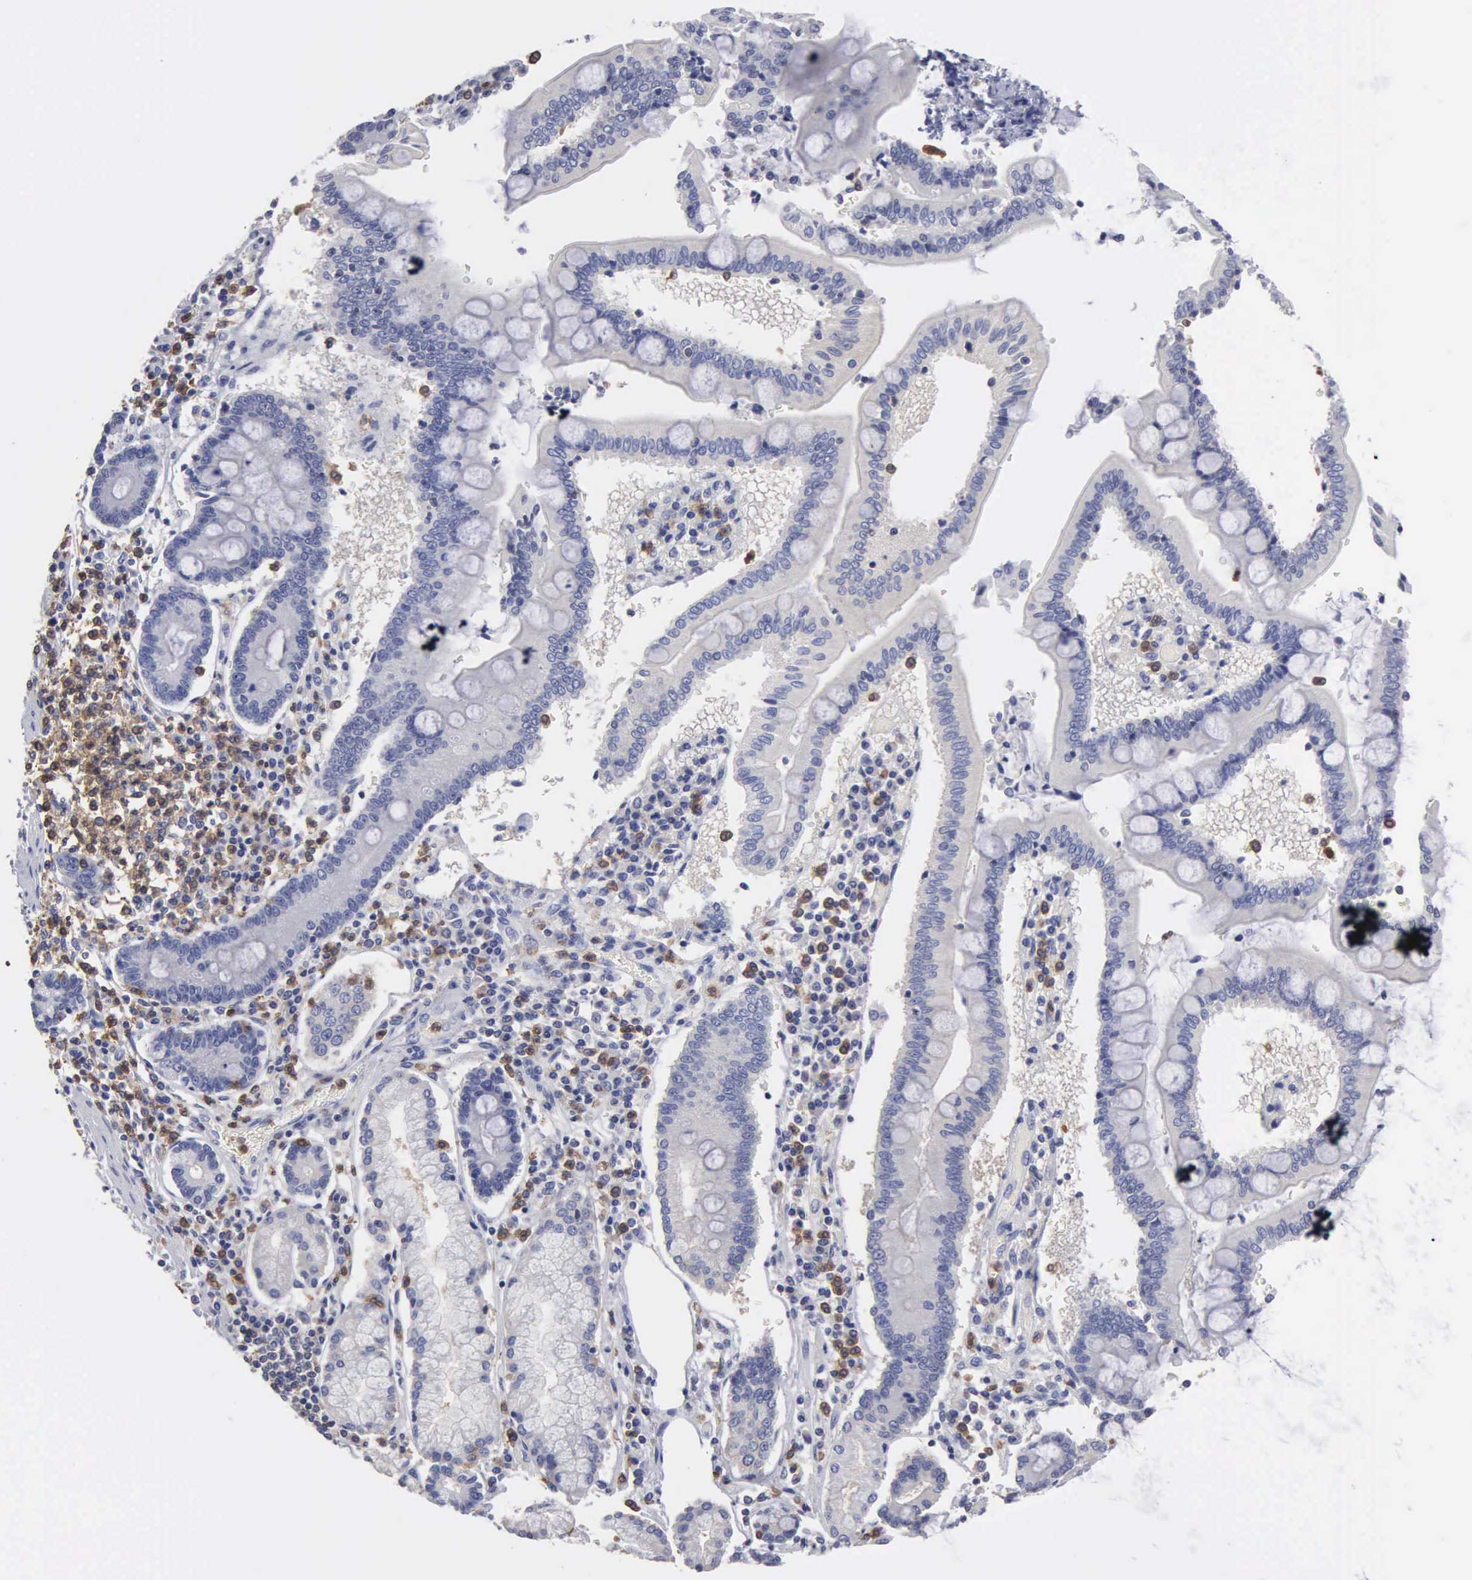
{"staining": {"intensity": "negative", "quantity": "none", "location": "none"}, "tissue": "pancreatic cancer", "cell_type": "Tumor cells", "image_type": "cancer", "snomed": [{"axis": "morphology", "description": "Adenocarcinoma, NOS"}, {"axis": "topography", "description": "Pancreas"}], "caption": "Immunohistochemical staining of human pancreatic cancer demonstrates no significant positivity in tumor cells. Brightfield microscopy of immunohistochemistry stained with DAB (3,3'-diaminobenzidine) (brown) and hematoxylin (blue), captured at high magnification.", "gene": "G6PD", "patient": {"sex": "female", "age": 57}}